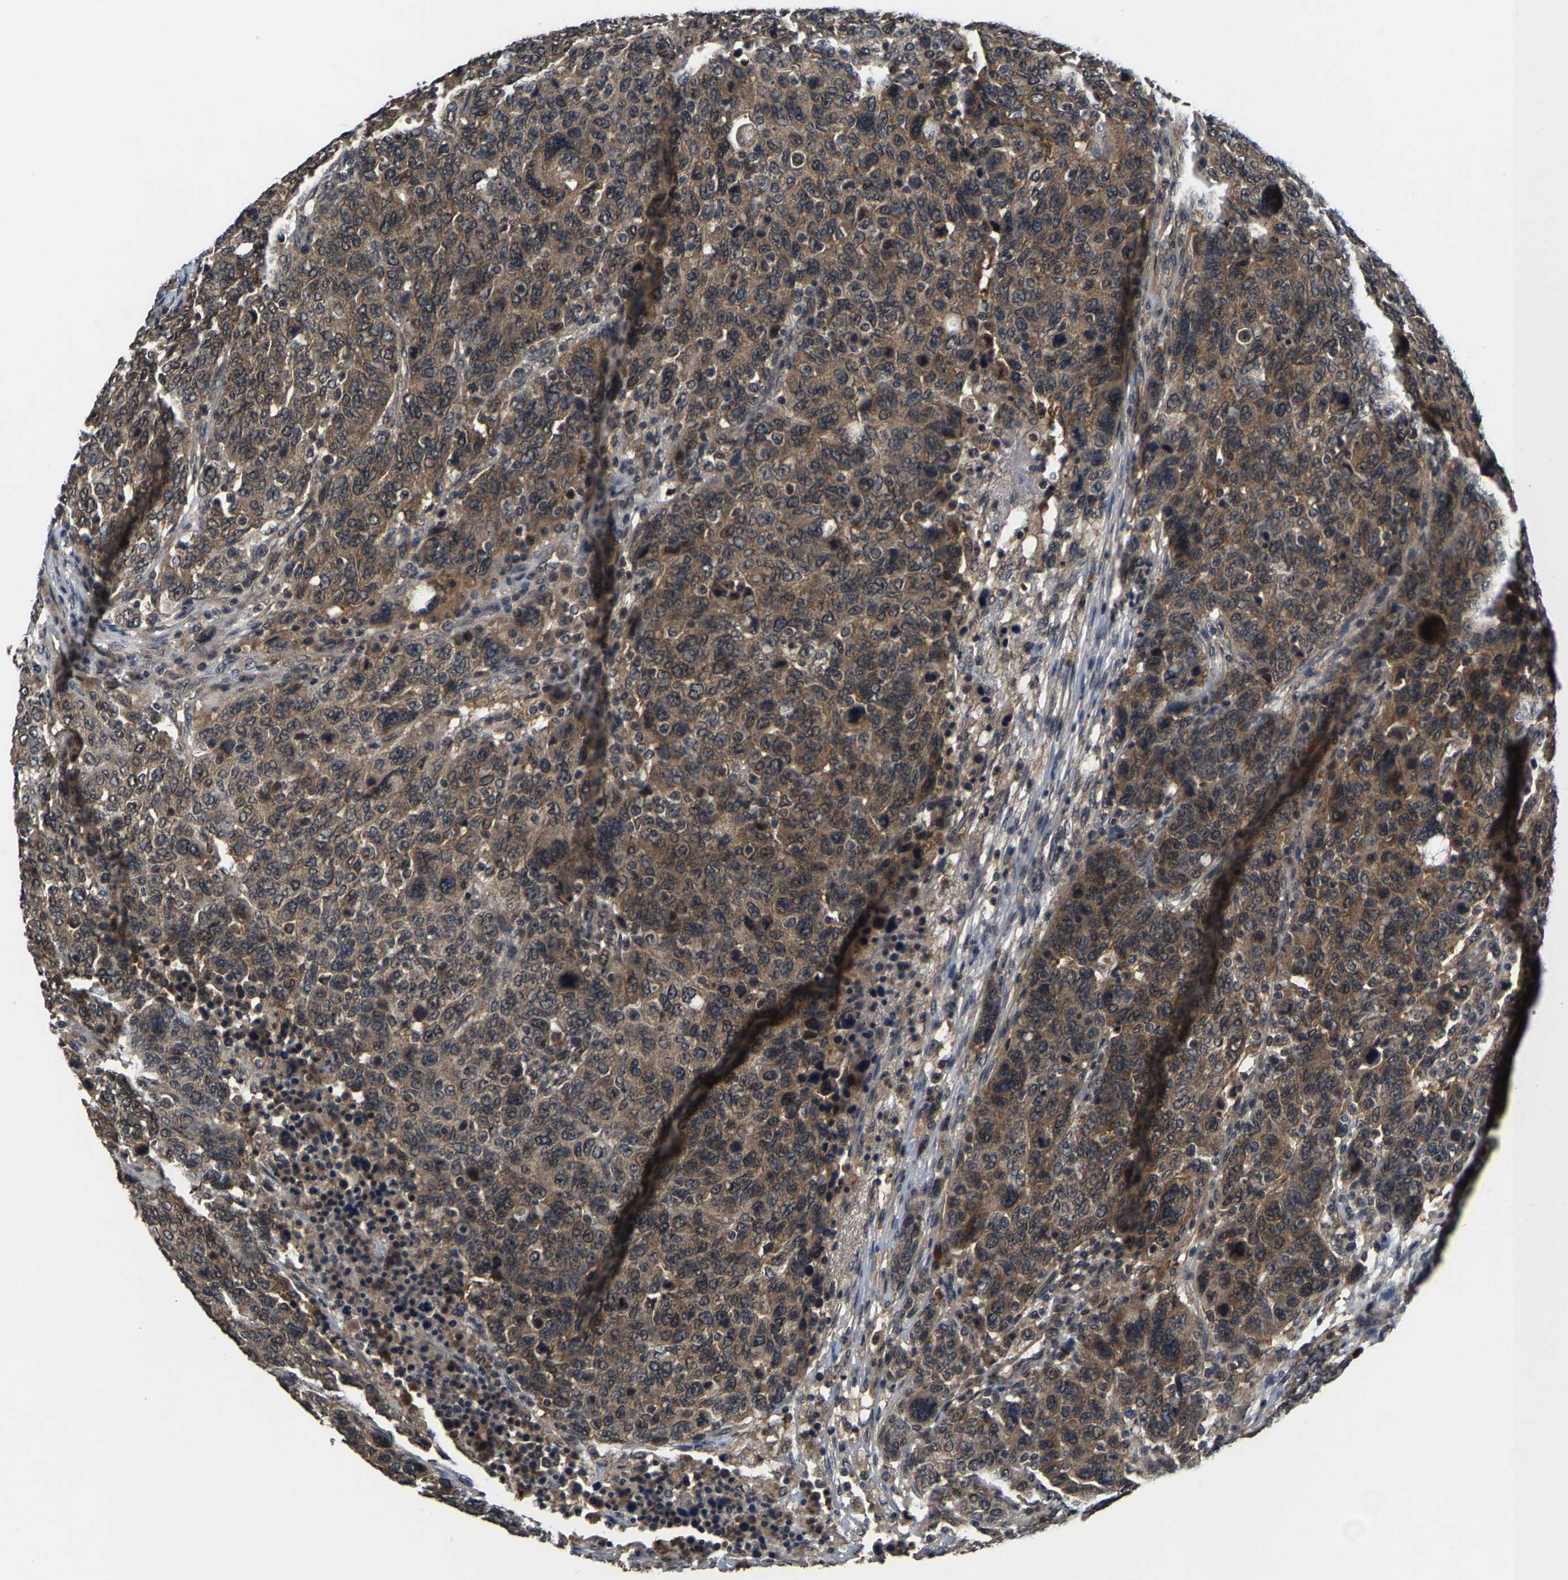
{"staining": {"intensity": "moderate", "quantity": ">75%", "location": "cytoplasmic/membranous,nuclear"}, "tissue": "breast cancer", "cell_type": "Tumor cells", "image_type": "cancer", "snomed": [{"axis": "morphology", "description": "Duct carcinoma"}, {"axis": "topography", "description": "Breast"}], "caption": "DAB immunohistochemical staining of breast cancer reveals moderate cytoplasmic/membranous and nuclear protein staining in approximately >75% of tumor cells. The protein of interest is shown in brown color, while the nuclei are stained blue.", "gene": "HUWE1", "patient": {"sex": "female", "age": 37}}